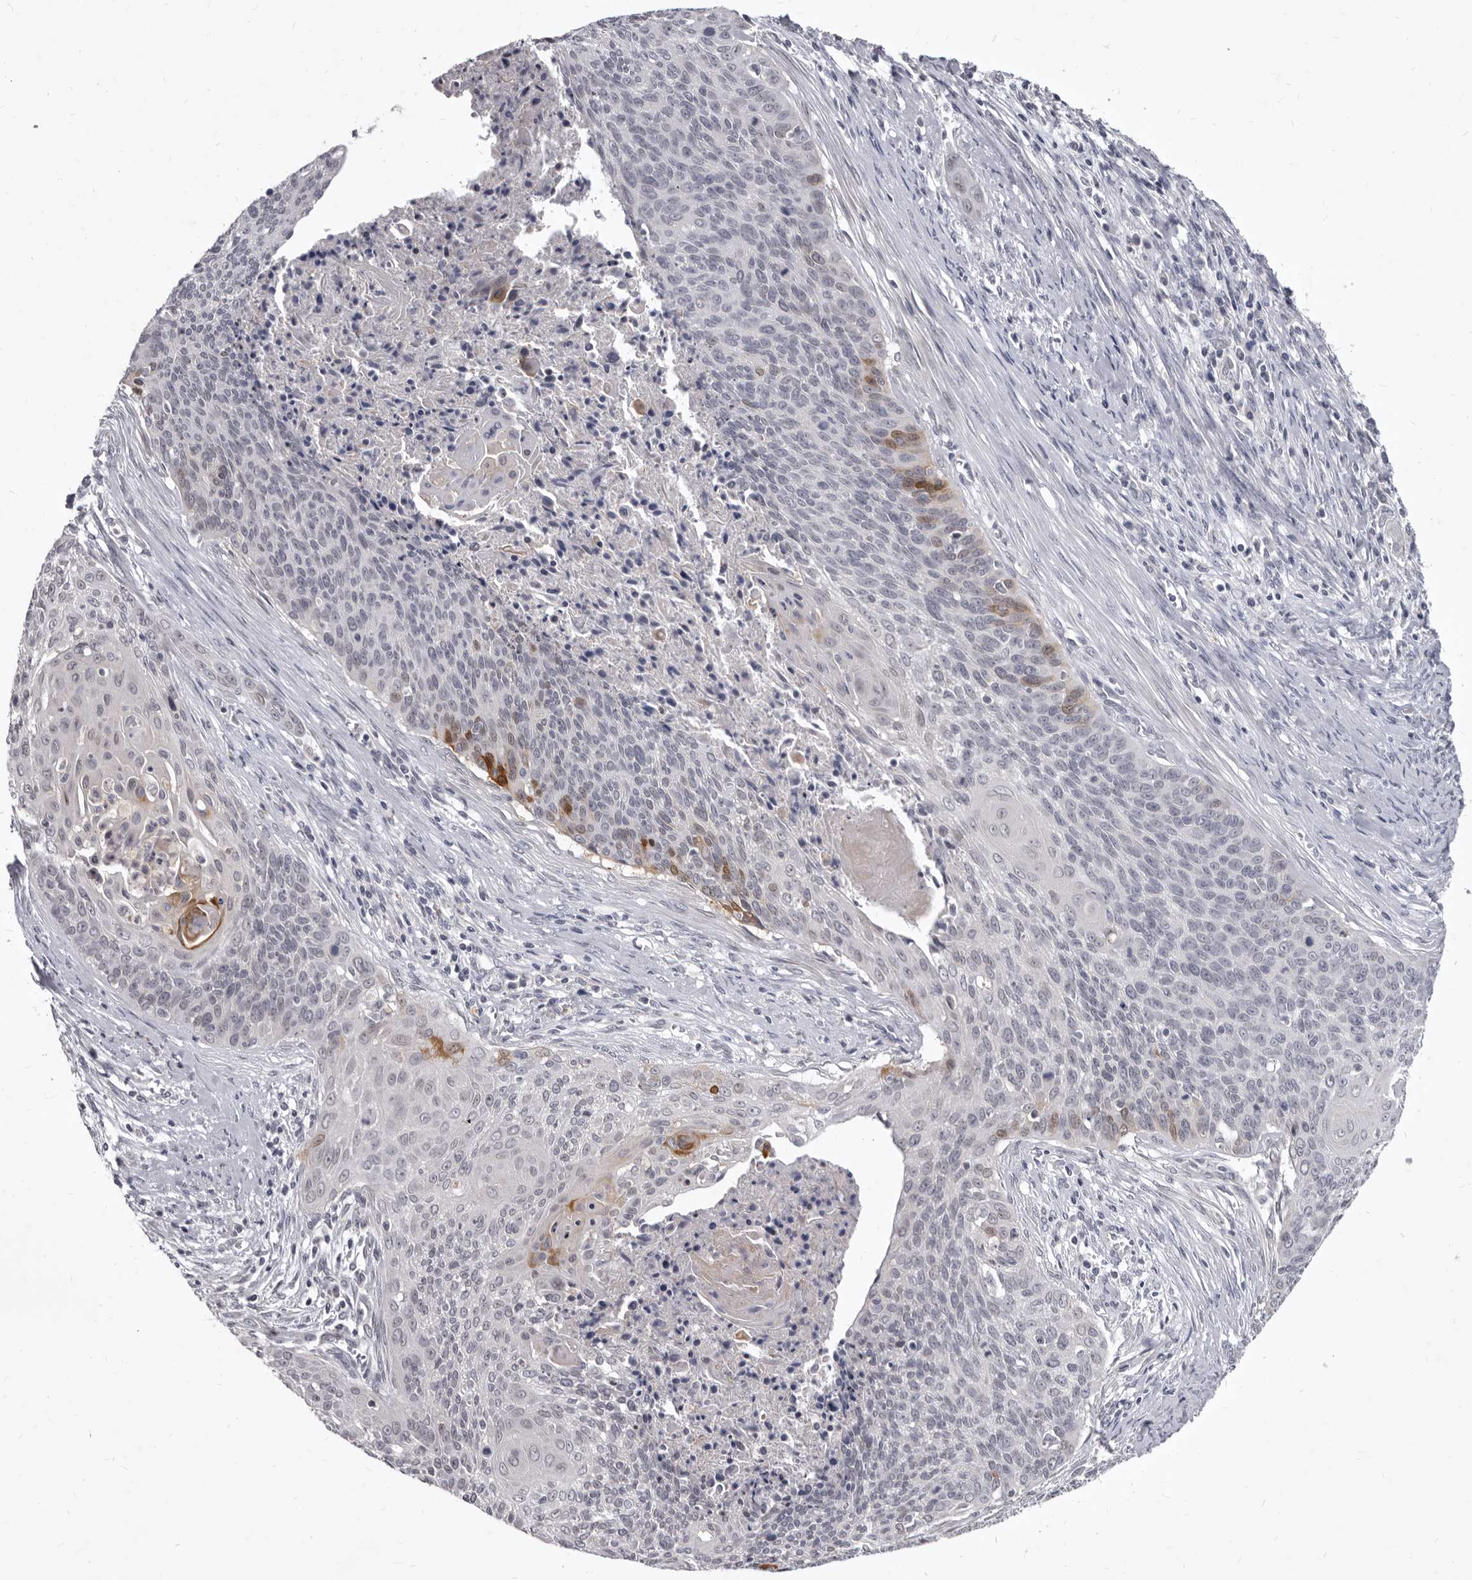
{"staining": {"intensity": "negative", "quantity": "none", "location": "none"}, "tissue": "cervical cancer", "cell_type": "Tumor cells", "image_type": "cancer", "snomed": [{"axis": "morphology", "description": "Squamous cell carcinoma, NOS"}, {"axis": "topography", "description": "Cervix"}], "caption": "High power microscopy histopathology image of an immunohistochemistry (IHC) image of cervical cancer, revealing no significant staining in tumor cells. (Stains: DAB IHC with hematoxylin counter stain, Microscopy: brightfield microscopy at high magnification).", "gene": "SULT1E1", "patient": {"sex": "female", "age": 55}}